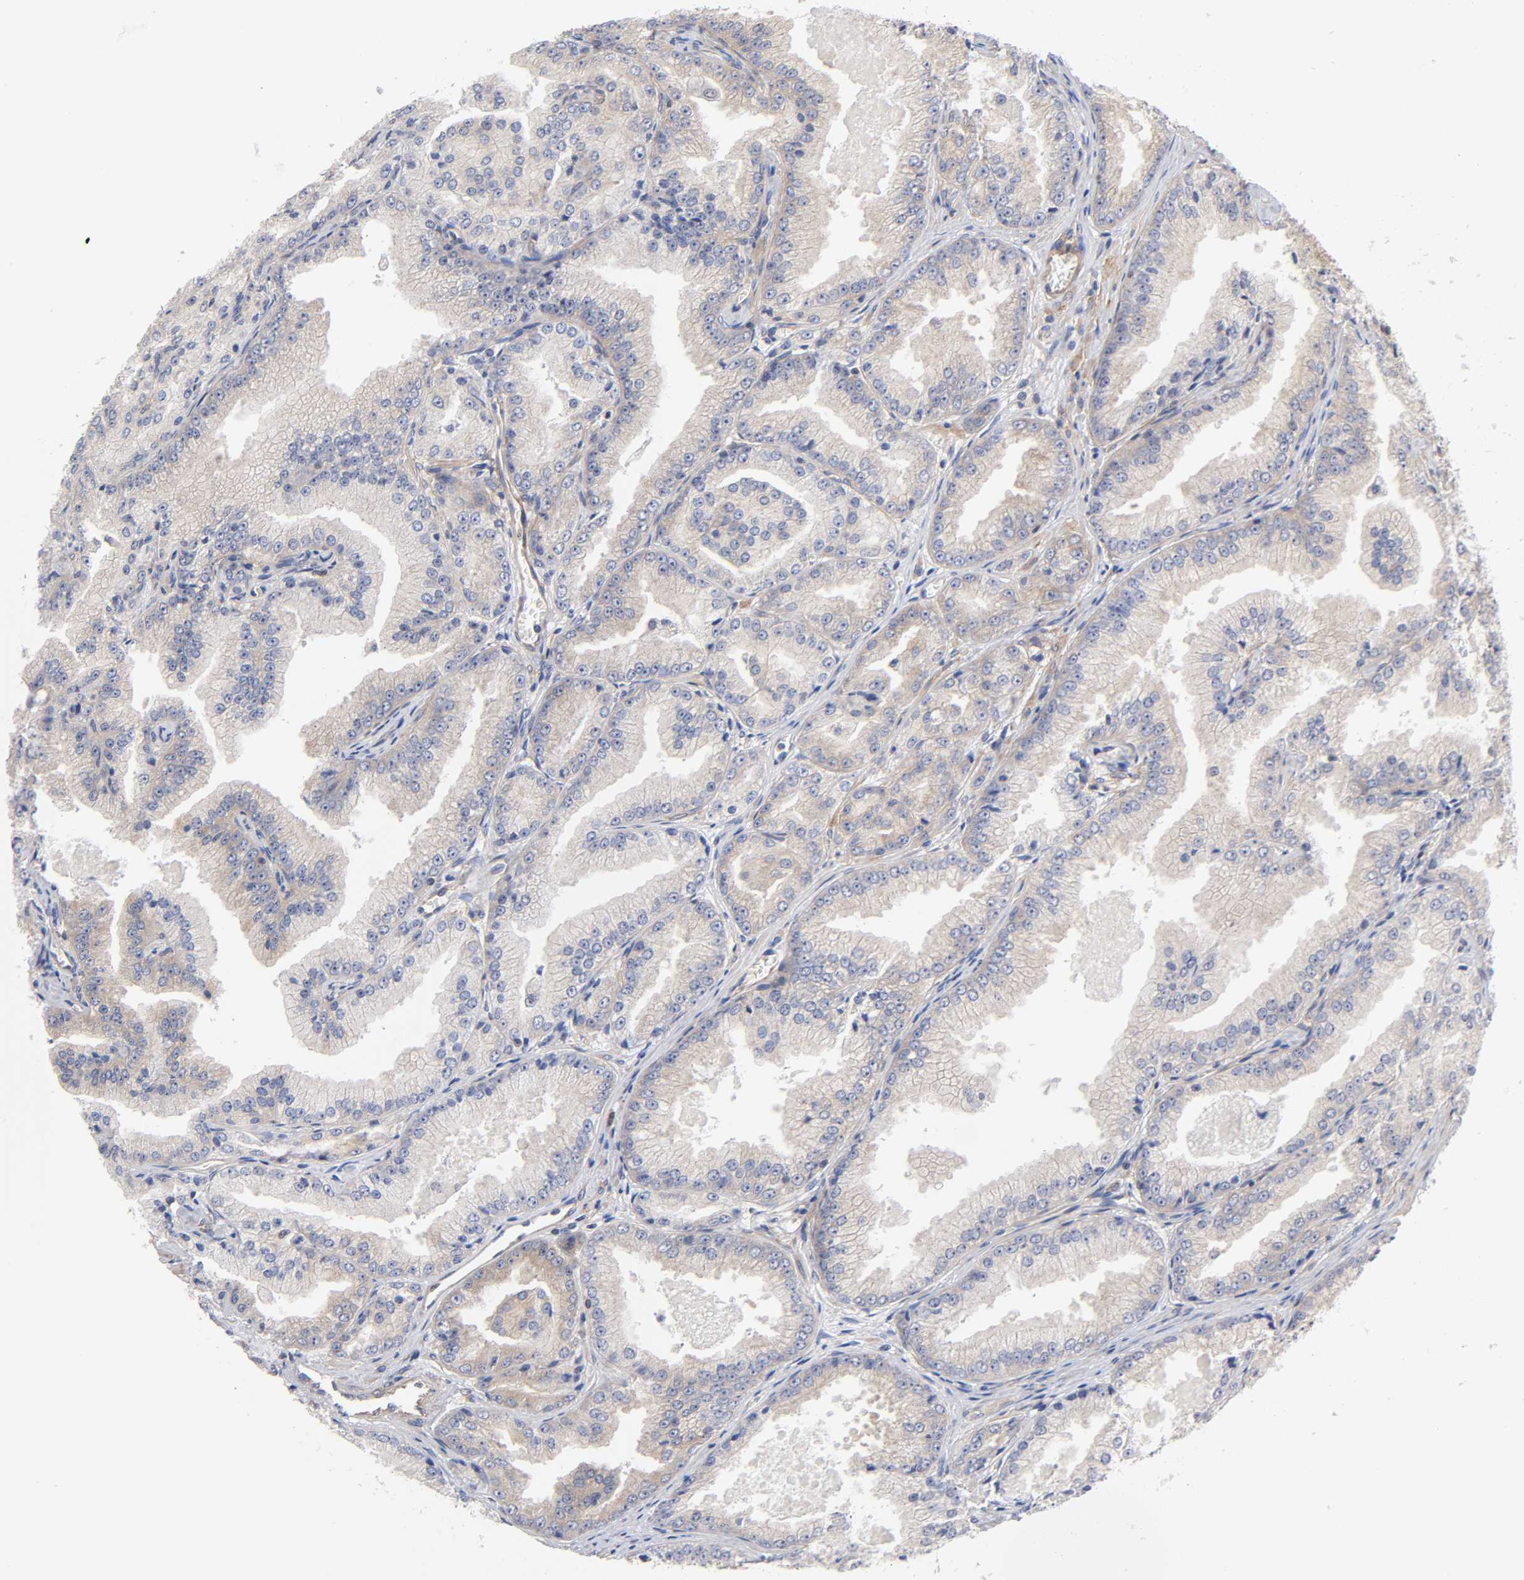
{"staining": {"intensity": "weak", "quantity": ">75%", "location": "cytoplasmic/membranous"}, "tissue": "prostate cancer", "cell_type": "Tumor cells", "image_type": "cancer", "snomed": [{"axis": "morphology", "description": "Adenocarcinoma, High grade"}, {"axis": "topography", "description": "Prostate"}], "caption": "Prostate cancer (adenocarcinoma (high-grade)) stained with IHC displays weak cytoplasmic/membranous positivity in about >75% of tumor cells.", "gene": "STRN3", "patient": {"sex": "male", "age": 61}}